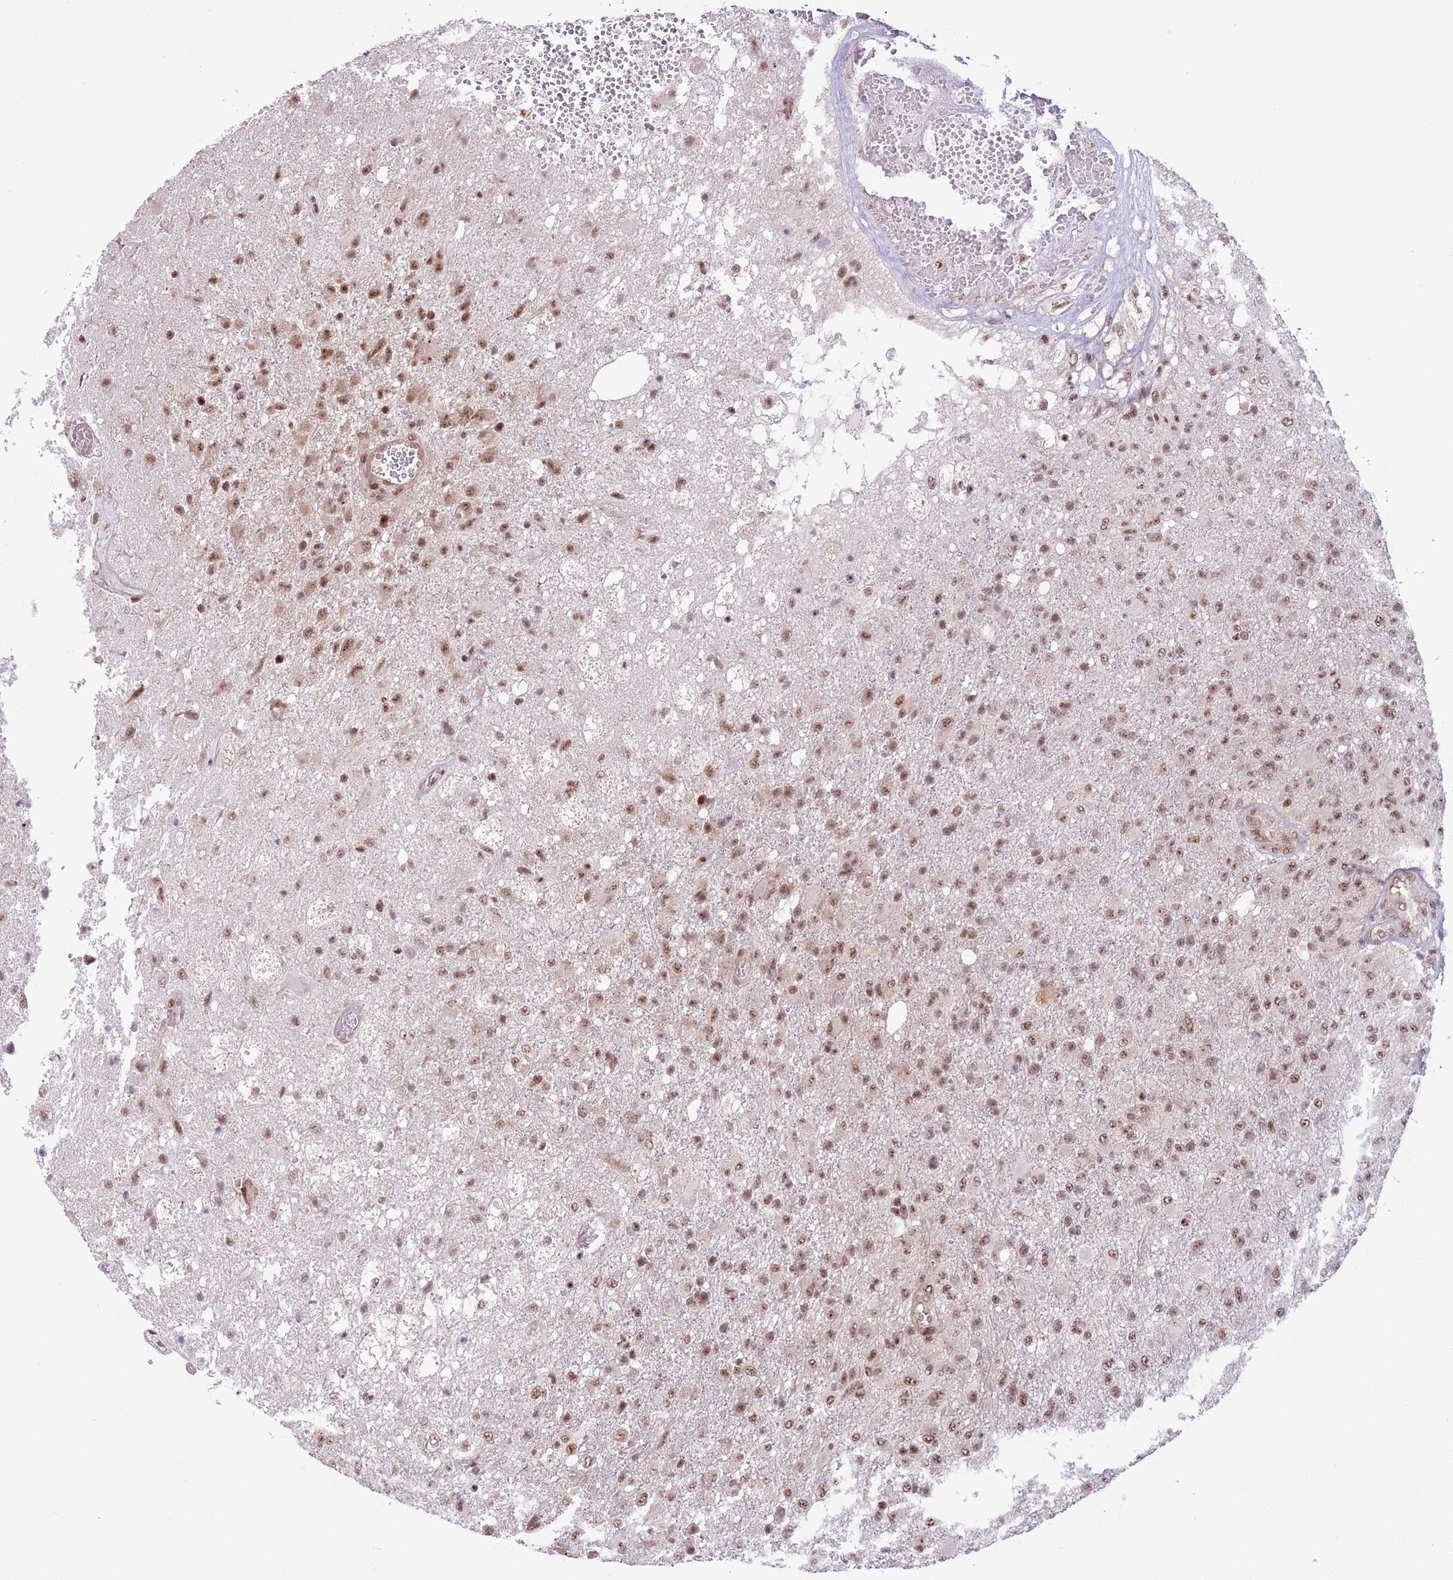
{"staining": {"intensity": "moderate", "quantity": ">75%", "location": "nuclear"}, "tissue": "glioma", "cell_type": "Tumor cells", "image_type": "cancer", "snomed": [{"axis": "morphology", "description": "Glioma, malignant, High grade"}, {"axis": "topography", "description": "Brain"}], "caption": "A micrograph of malignant glioma (high-grade) stained for a protein demonstrates moderate nuclear brown staining in tumor cells.", "gene": "SIPA1L3", "patient": {"sex": "female", "age": 74}}